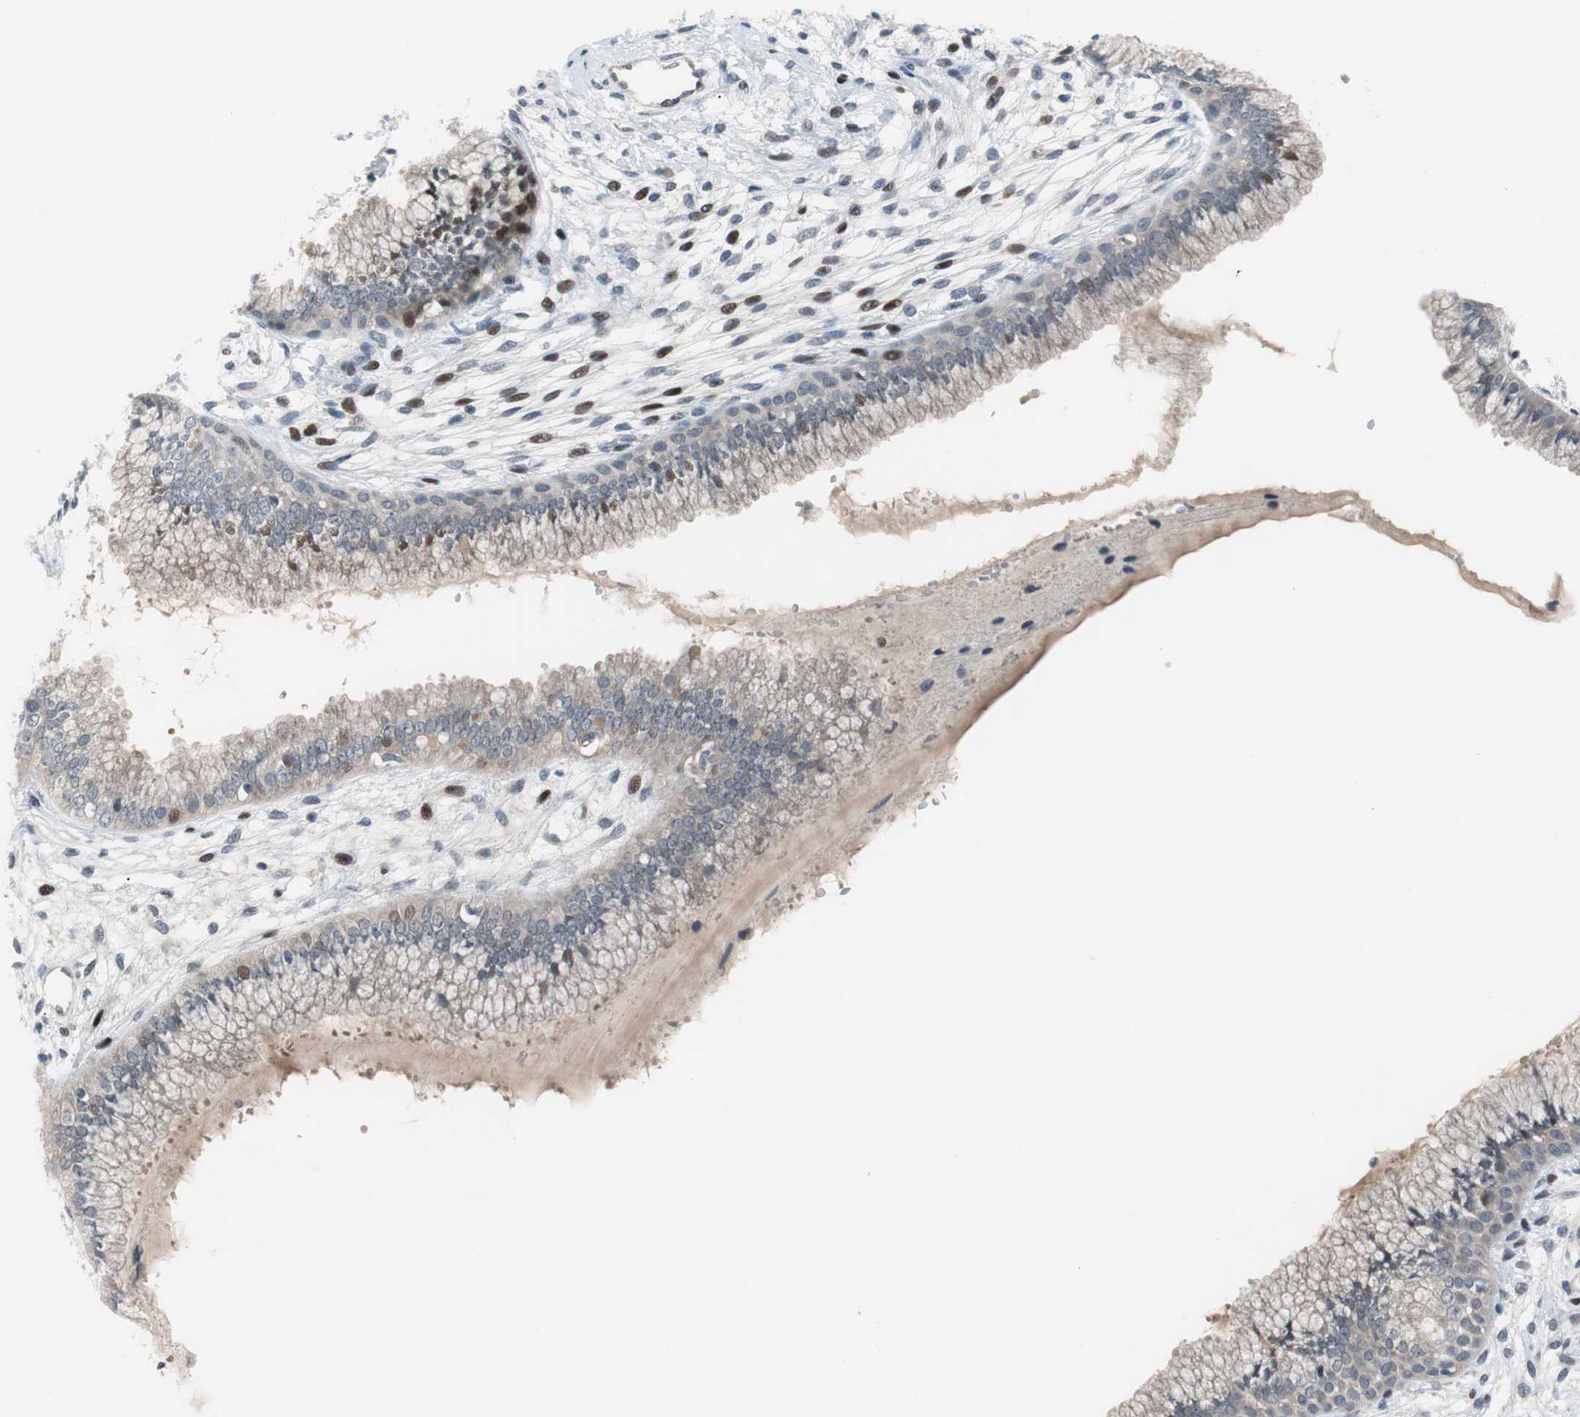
{"staining": {"intensity": "moderate", "quantity": "<25%", "location": "nuclear"}, "tissue": "cervix", "cell_type": "Glandular cells", "image_type": "normal", "snomed": [{"axis": "morphology", "description": "Normal tissue, NOS"}, {"axis": "topography", "description": "Cervix"}], "caption": "An immunohistochemistry image of normal tissue is shown. Protein staining in brown highlights moderate nuclear positivity in cervix within glandular cells. The staining is performed using DAB brown chromogen to label protein expression. The nuclei are counter-stained blue using hematoxylin.", "gene": "MAP2K4", "patient": {"sex": "female", "age": 39}}